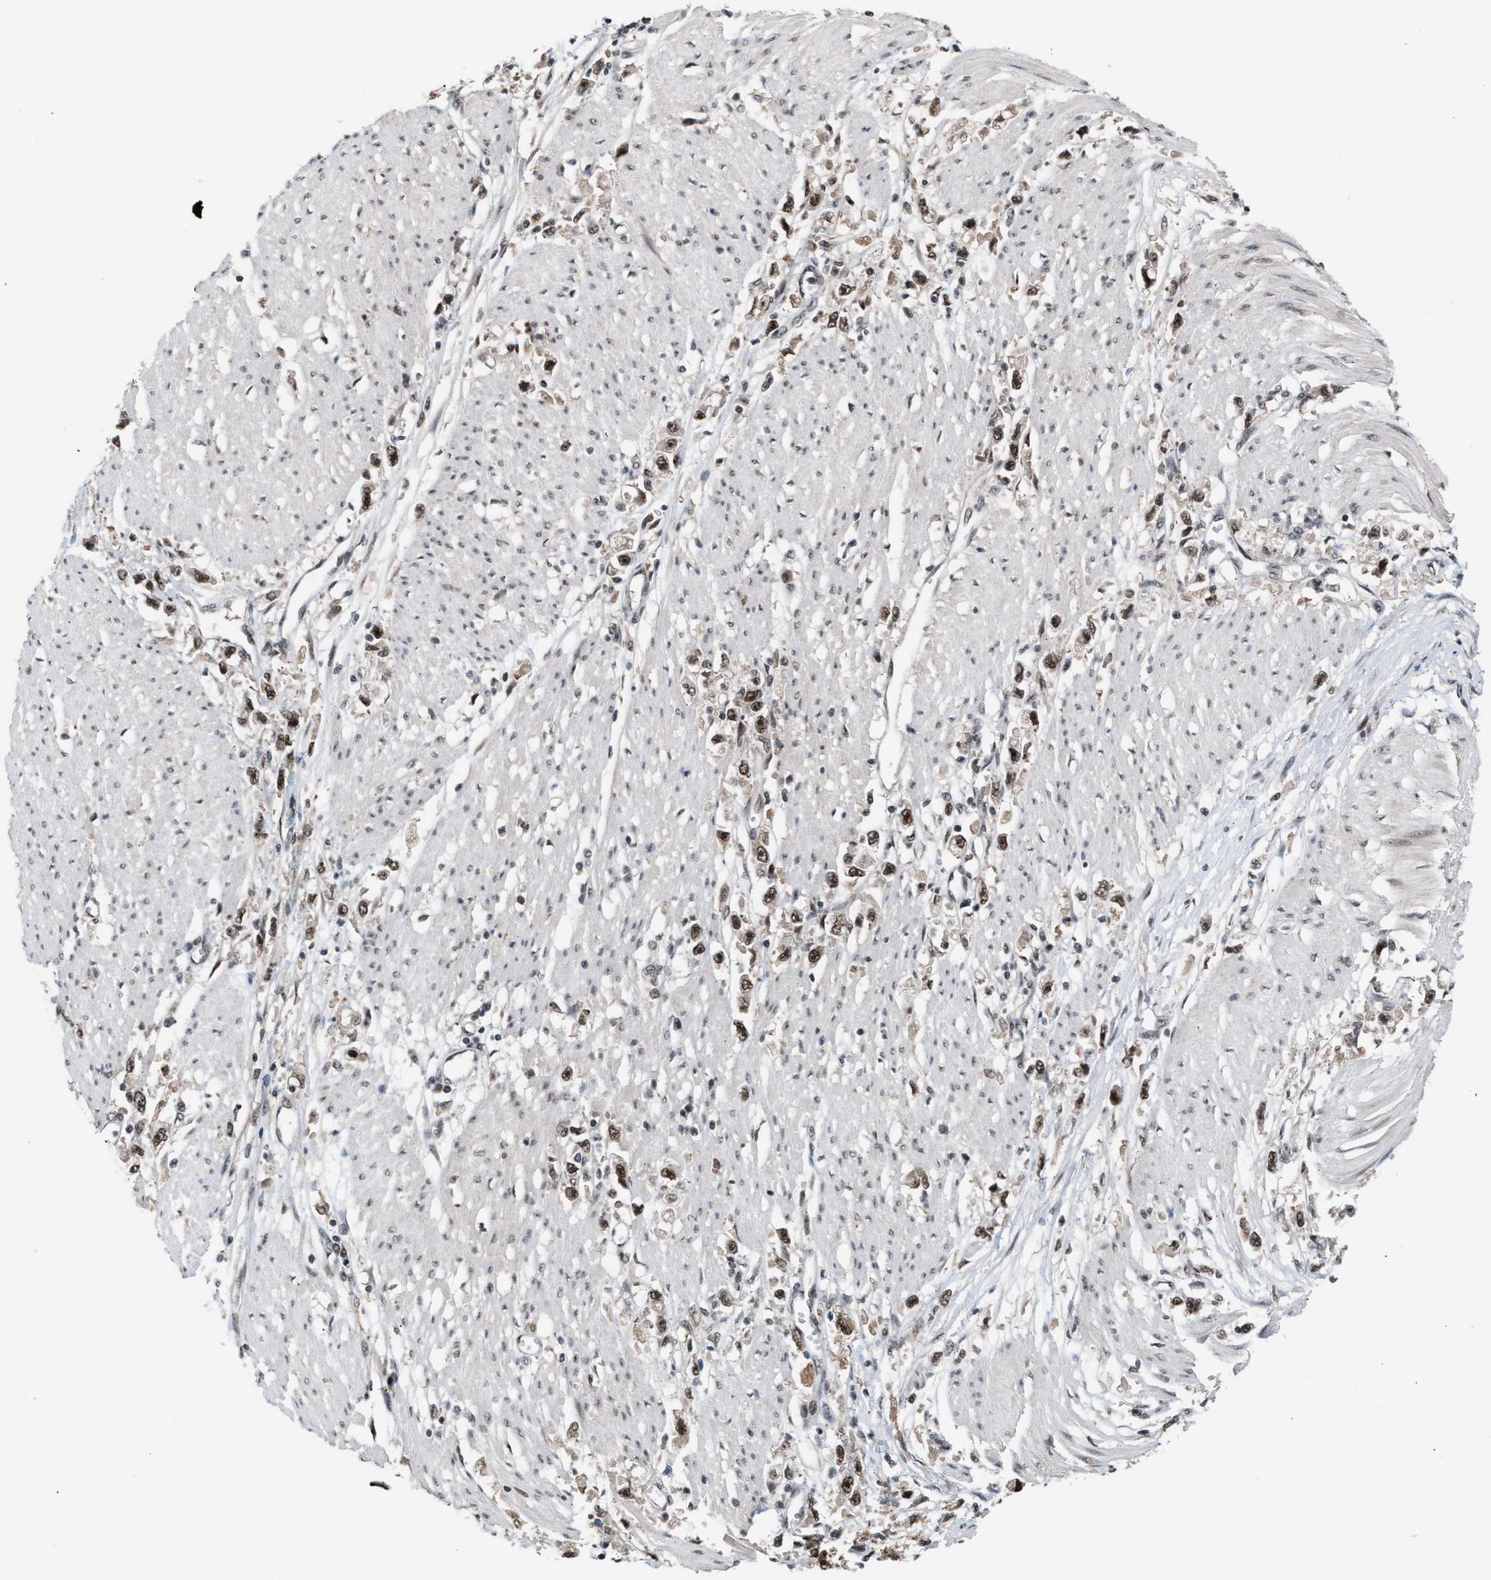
{"staining": {"intensity": "strong", "quantity": ">75%", "location": "nuclear"}, "tissue": "stomach cancer", "cell_type": "Tumor cells", "image_type": "cancer", "snomed": [{"axis": "morphology", "description": "Adenocarcinoma, NOS"}, {"axis": "topography", "description": "Stomach"}], "caption": "Protein analysis of stomach cancer tissue exhibits strong nuclear positivity in approximately >75% of tumor cells.", "gene": "PRPF4", "patient": {"sex": "female", "age": 59}}